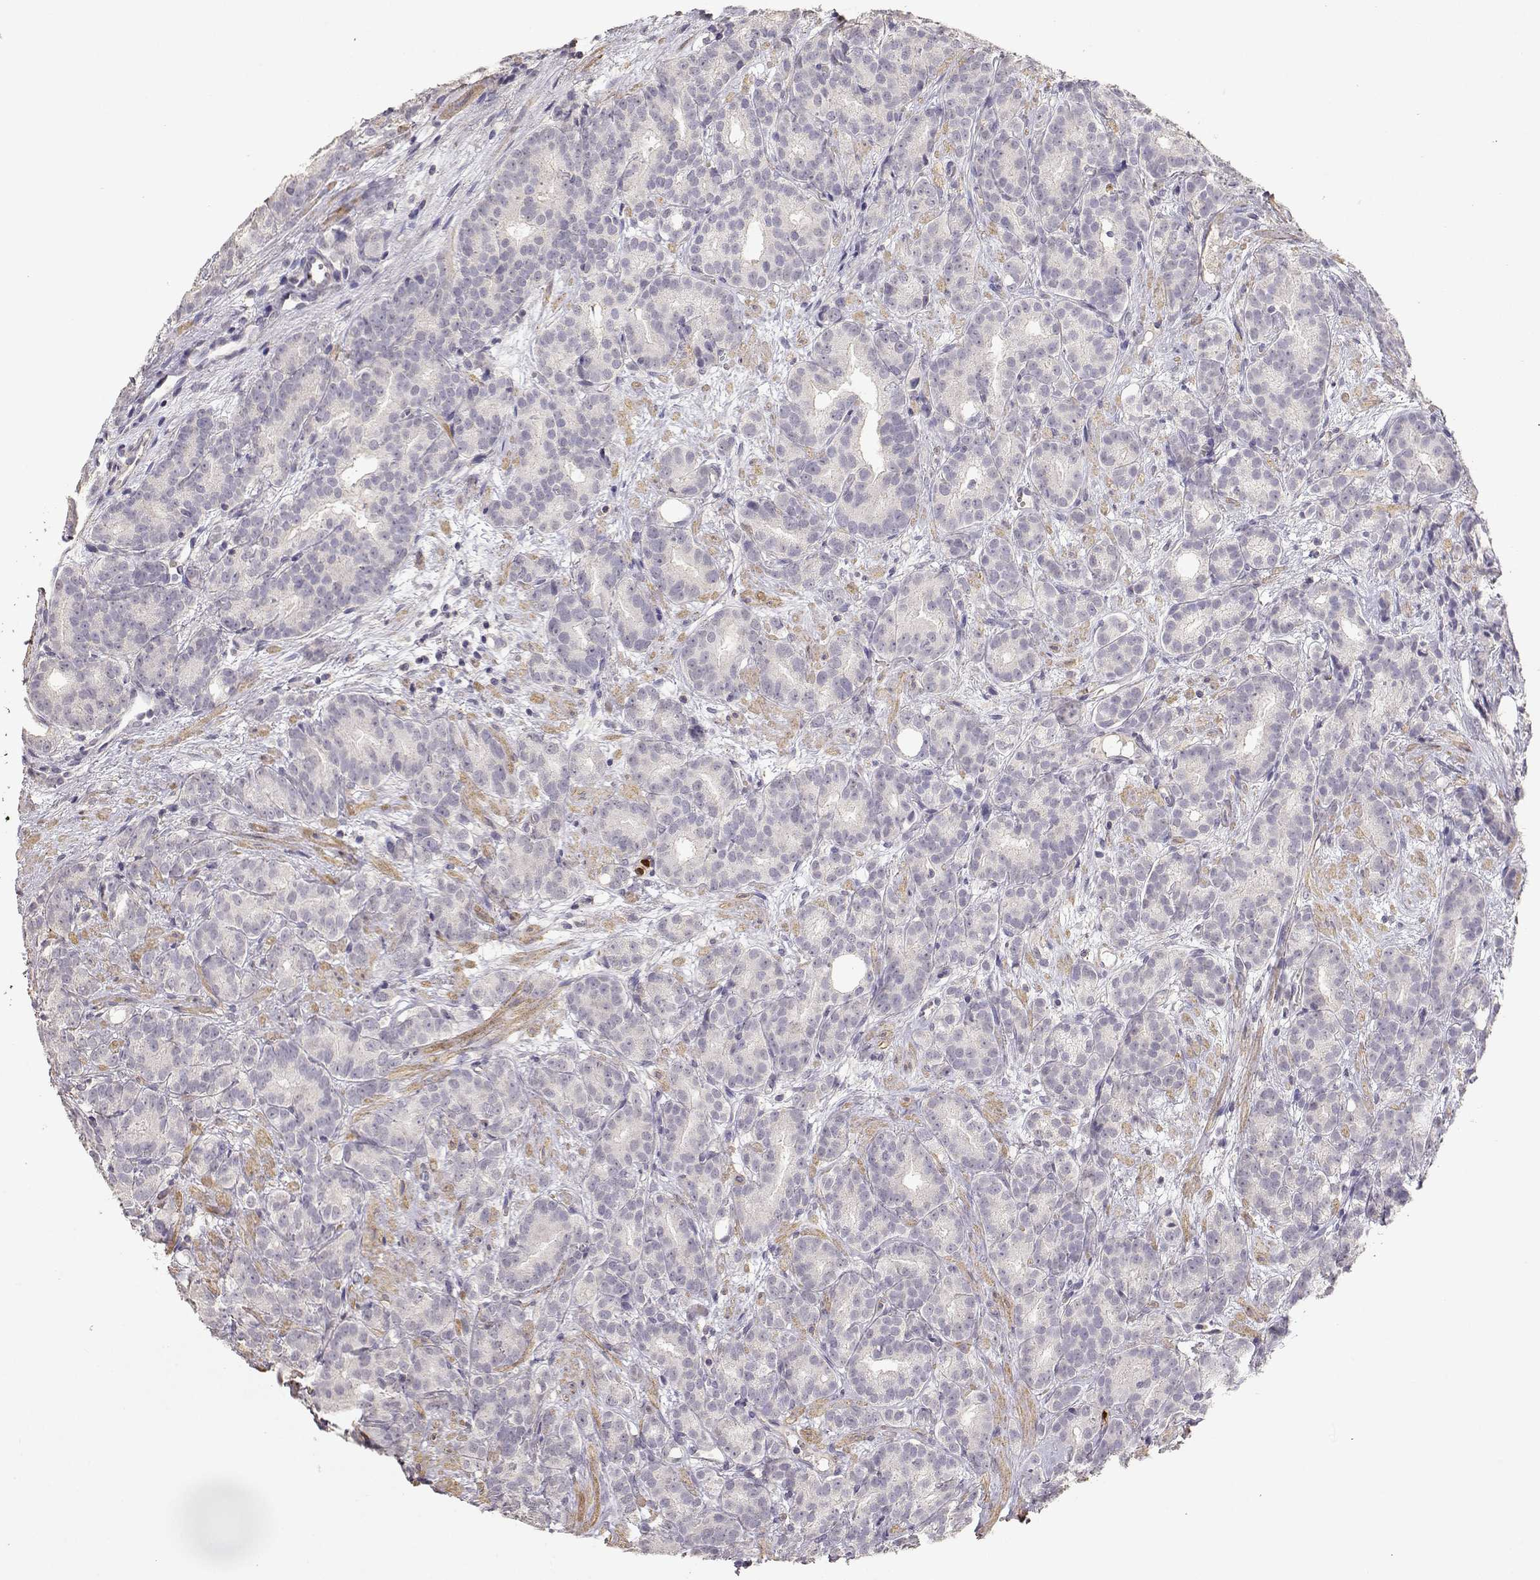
{"staining": {"intensity": "negative", "quantity": "none", "location": "none"}, "tissue": "prostate cancer", "cell_type": "Tumor cells", "image_type": "cancer", "snomed": [{"axis": "morphology", "description": "Adenocarcinoma, High grade"}, {"axis": "topography", "description": "Prostate"}], "caption": "The IHC micrograph has no significant expression in tumor cells of prostate high-grade adenocarcinoma tissue.", "gene": "TNFRSF10C", "patient": {"sex": "male", "age": 90}}